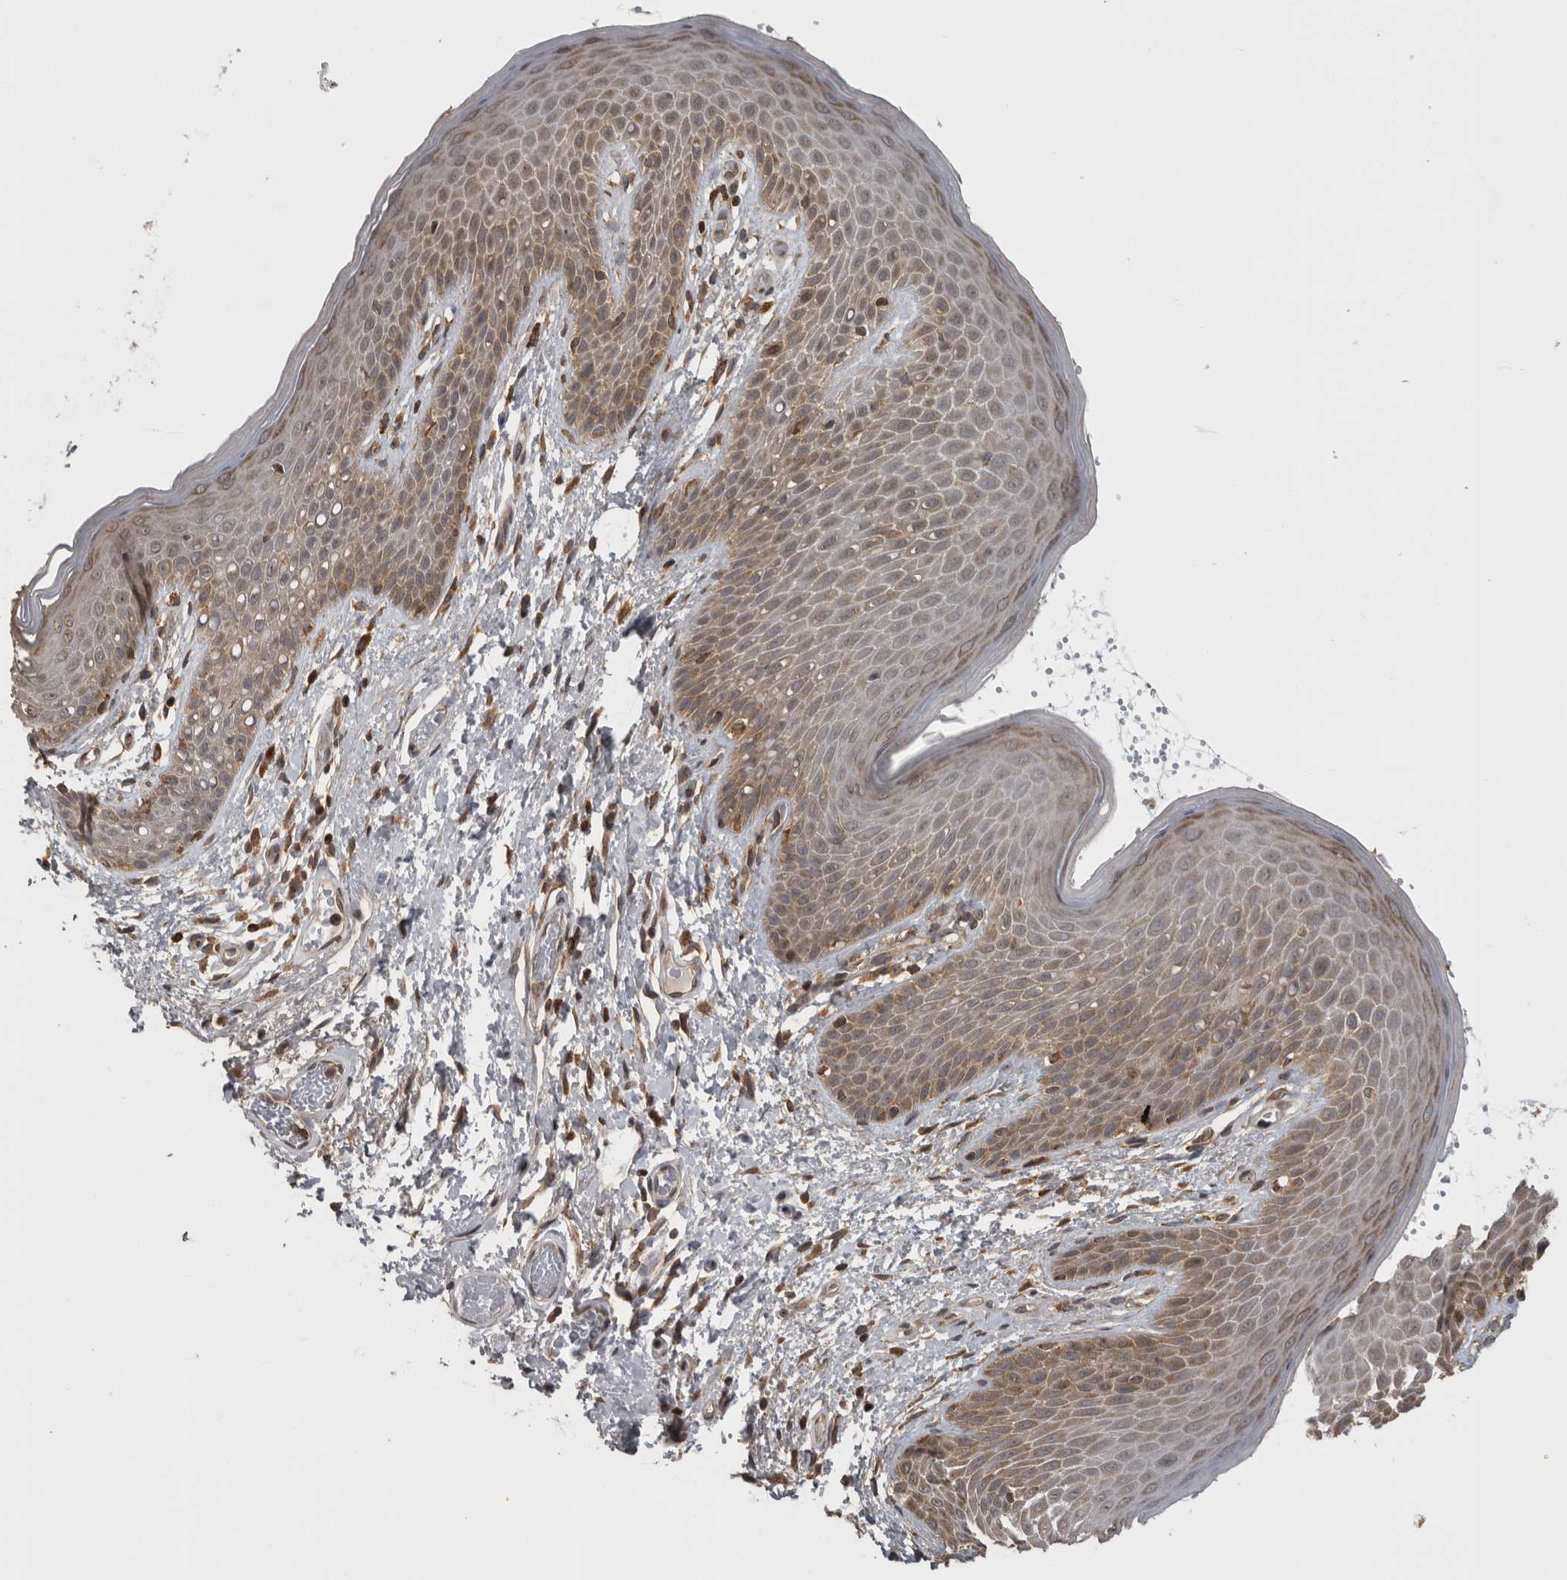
{"staining": {"intensity": "moderate", "quantity": "25%-75%", "location": "cytoplasmic/membranous"}, "tissue": "skin", "cell_type": "Epidermal cells", "image_type": "normal", "snomed": [{"axis": "morphology", "description": "Normal tissue, NOS"}, {"axis": "topography", "description": "Anal"}], "caption": "Immunohistochemical staining of unremarkable skin reveals moderate cytoplasmic/membranous protein expression in approximately 25%-75% of epidermal cells.", "gene": "ATXN2", "patient": {"sex": "male", "age": 74}}